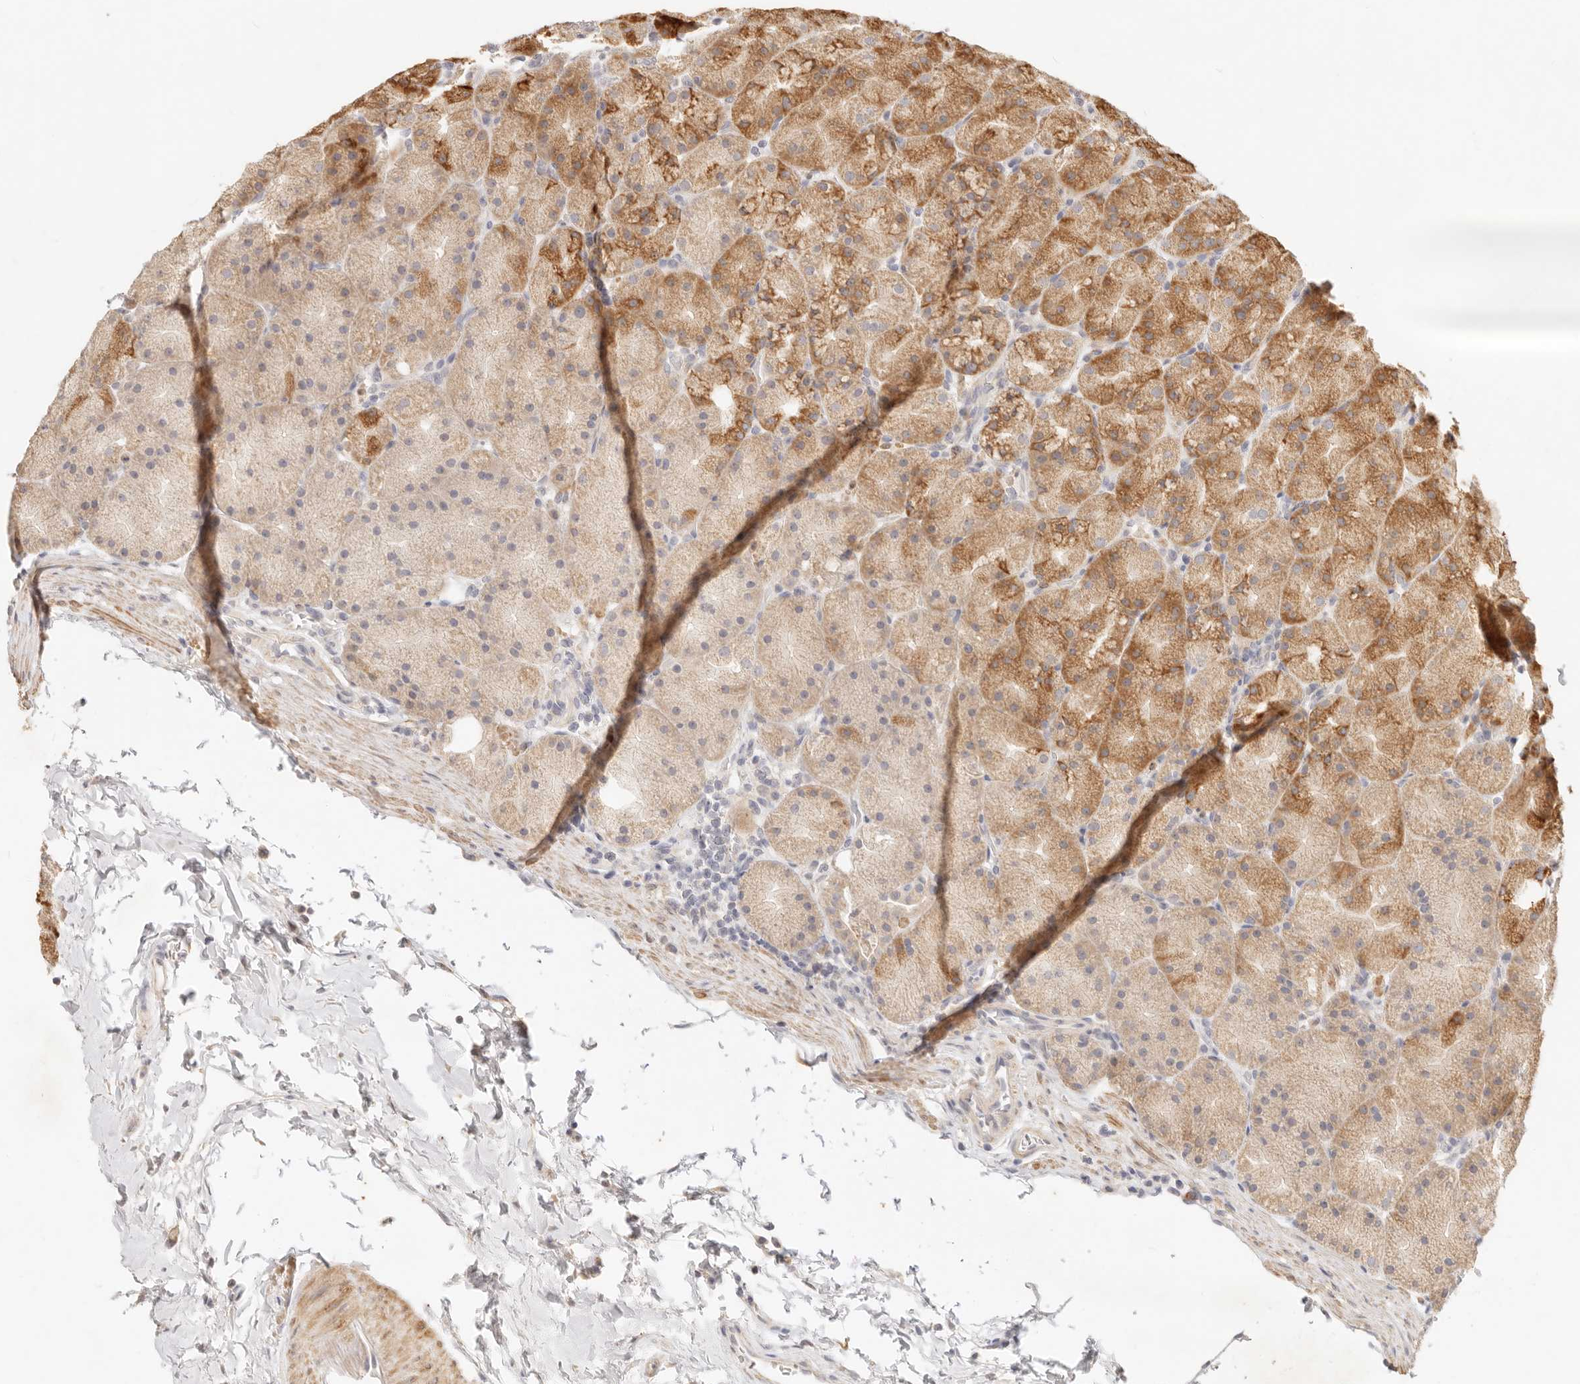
{"staining": {"intensity": "moderate", "quantity": ">75%", "location": "cytoplasmic/membranous"}, "tissue": "stomach", "cell_type": "Glandular cells", "image_type": "normal", "snomed": [{"axis": "morphology", "description": "Normal tissue, NOS"}, {"axis": "topography", "description": "Stomach, upper"}, {"axis": "topography", "description": "Stomach"}], "caption": "Brown immunohistochemical staining in normal human stomach displays moderate cytoplasmic/membranous staining in about >75% of glandular cells.", "gene": "RUBCNL", "patient": {"sex": "male", "age": 48}}